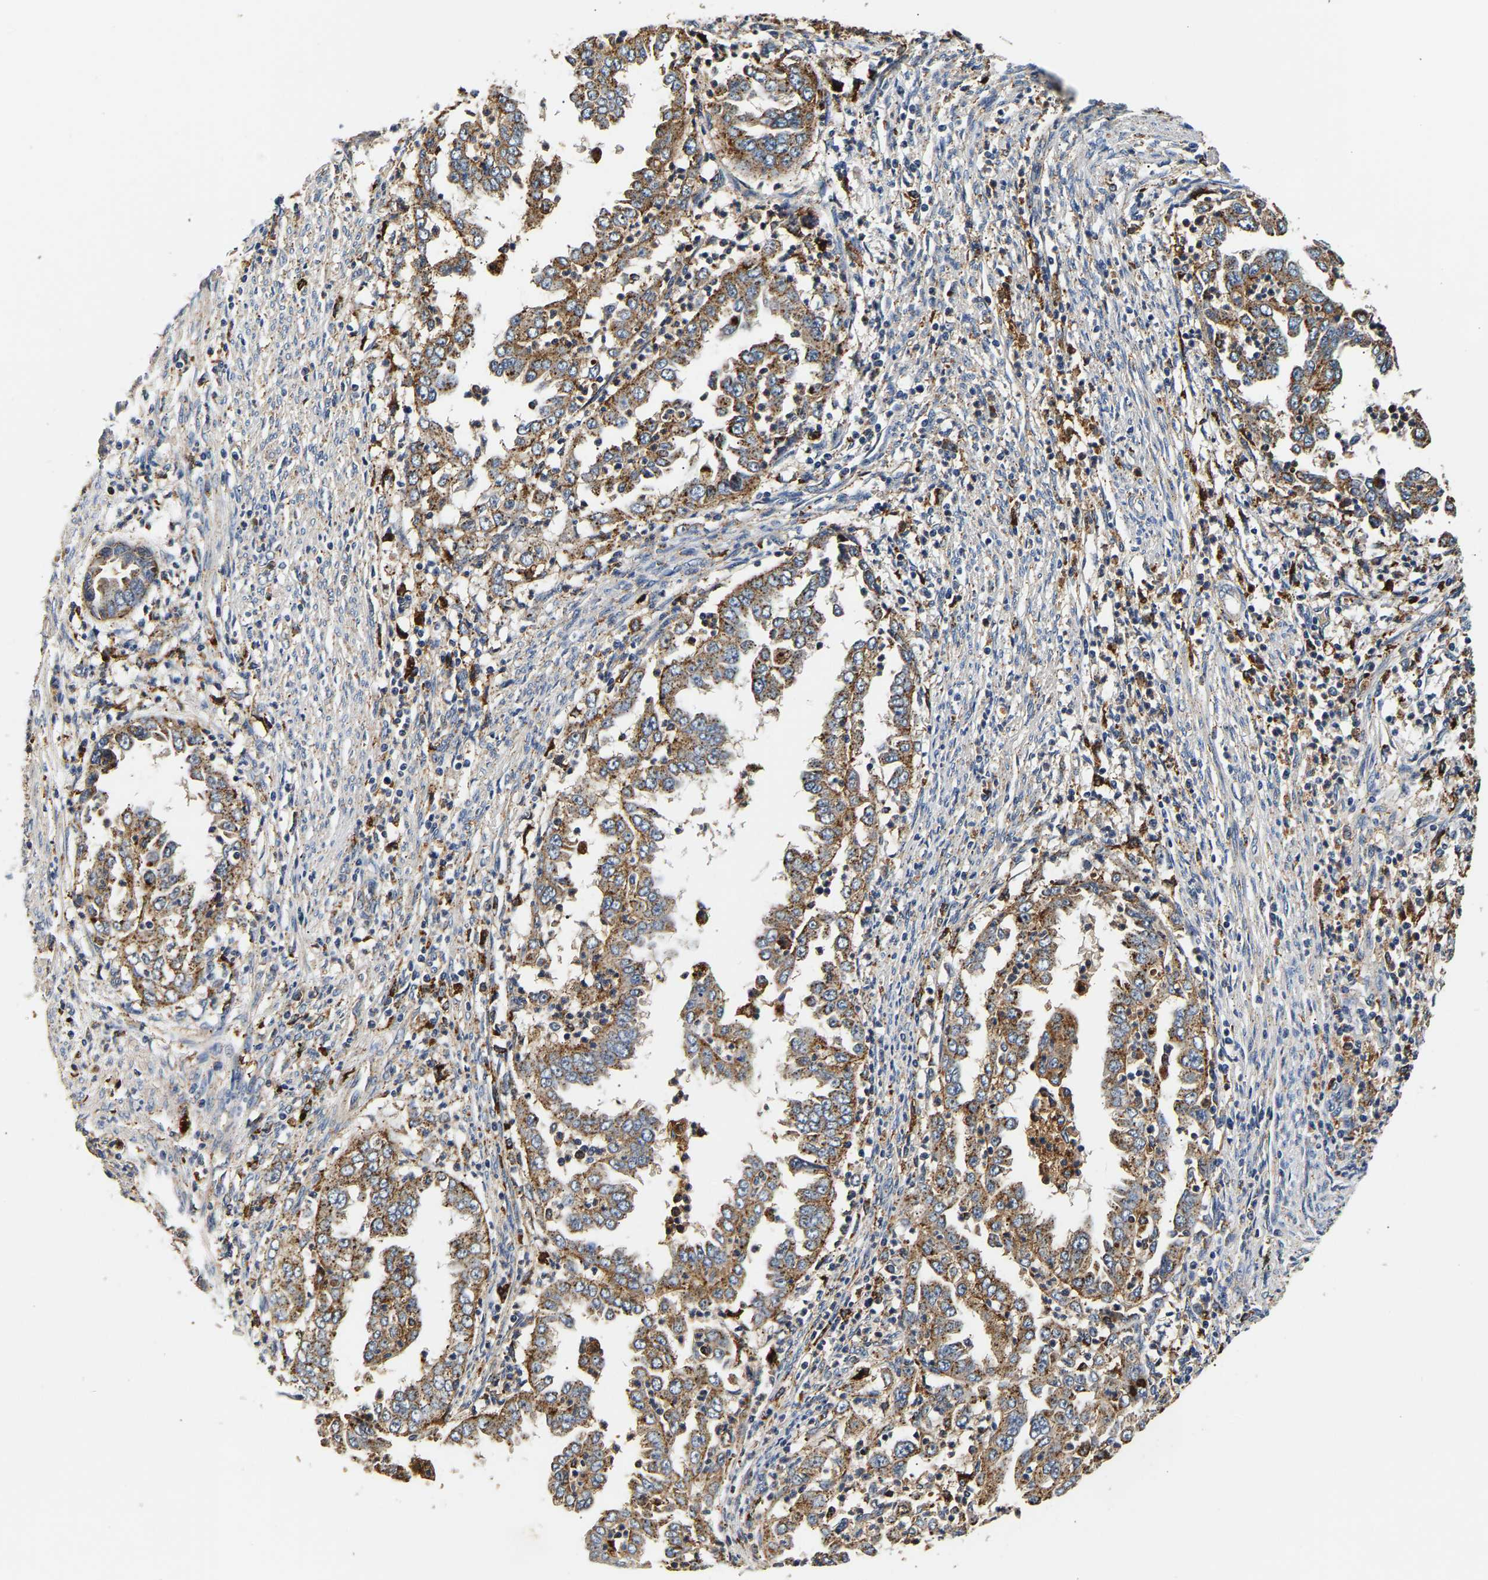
{"staining": {"intensity": "moderate", "quantity": ">75%", "location": "cytoplasmic/membranous"}, "tissue": "endometrial cancer", "cell_type": "Tumor cells", "image_type": "cancer", "snomed": [{"axis": "morphology", "description": "Adenocarcinoma, NOS"}, {"axis": "topography", "description": "Endometrium"}], "caption": "Immunohistochemistry micrograph of neoplastic tissue: endometrial adenocarcinoma stained using IHC demonstrates medium levels of moderate protein expression localized specifically in the cytoplasmic/membranous of tumor cells, appearing as a cytoplasmic/membranous brown color.", "gene": "SMU1", "patient": {"sex": "female", "age": 85}}